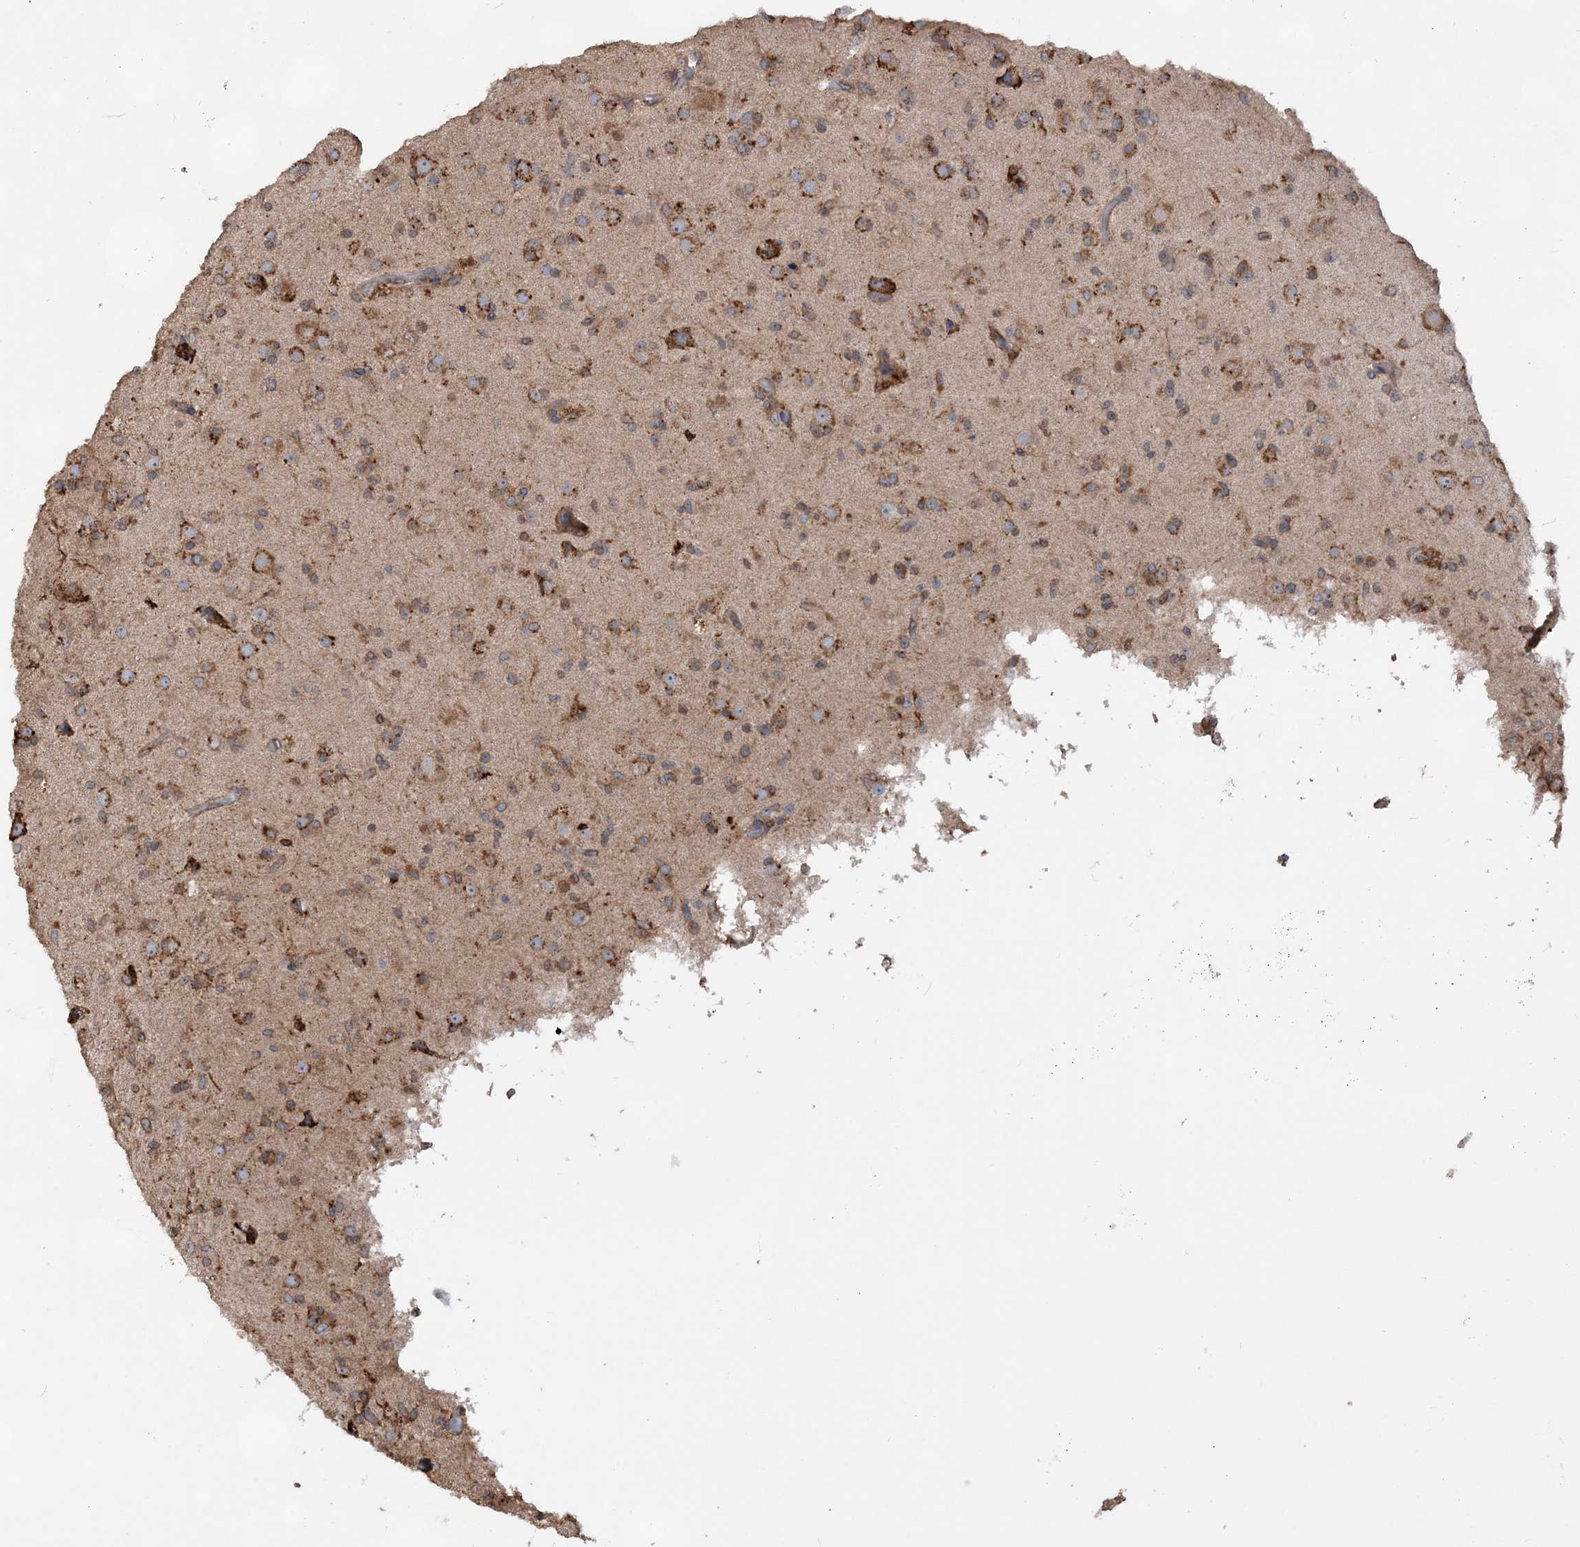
{"staining": {"intensity": "moderate", "quantity": ">75%", "location": "cytoplasmic/membranous"}, "tissue": "glioma", "cell_type": "Tumor cells", "image_type": "cancer", "snomed": [{"axis": "morphology", "description": "Glioma, malignant, Low grade"}, {"axis": "topography", "description": "Brain"}], "caption": "Tumor cells display moderate cytoplasmic/membranous positivity in approximately >75% of cells in glioma.", "gene": "WDR12", "patient": {"sex": "male", "age": 65}}